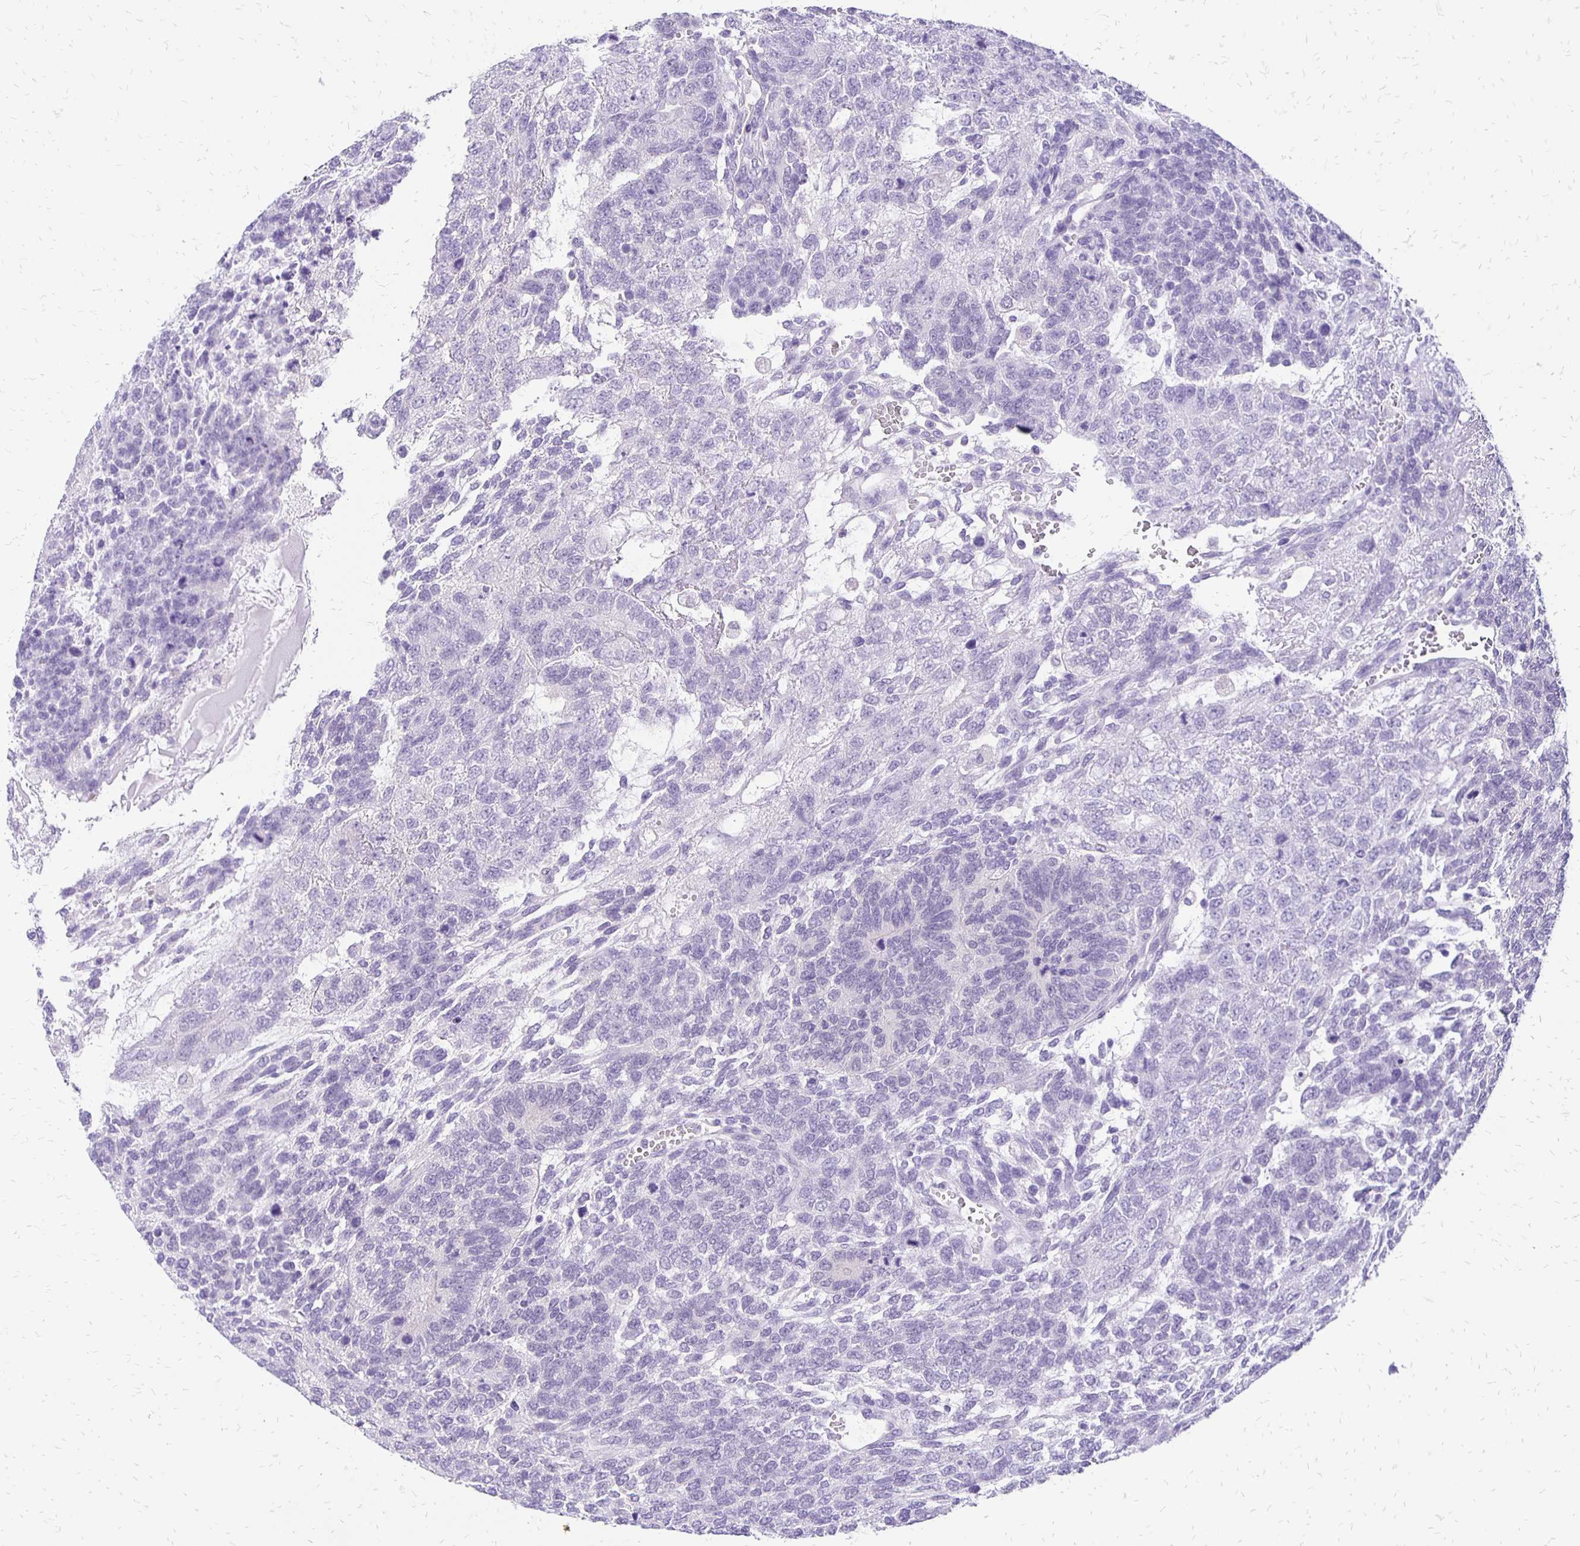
{"staining": {"intensity": "negative", "quantity": "none", "location": "none"}, "tissue": "testis cancer", "cell_type": "Tumor cells", "image_type": "cancer", "snomed": [{"axis": "morphology", "description": "Normal tissue, NOS"}, {"axis": "morphology", "description": "Carcinoma, Embryonal, NOS"}, {"axis": "topography", "description": "Testis"}, {"axis": "topography", "description": "Epididymis"}], "caption": "High power microscopy histopathology image of an immunohistochemistry (IHC) image of testis embryonal carcinoma, revealing no significant expression in tumor cells.", "gene": "ANKRD45", "patient": {"sex": "male", "age": 23}}